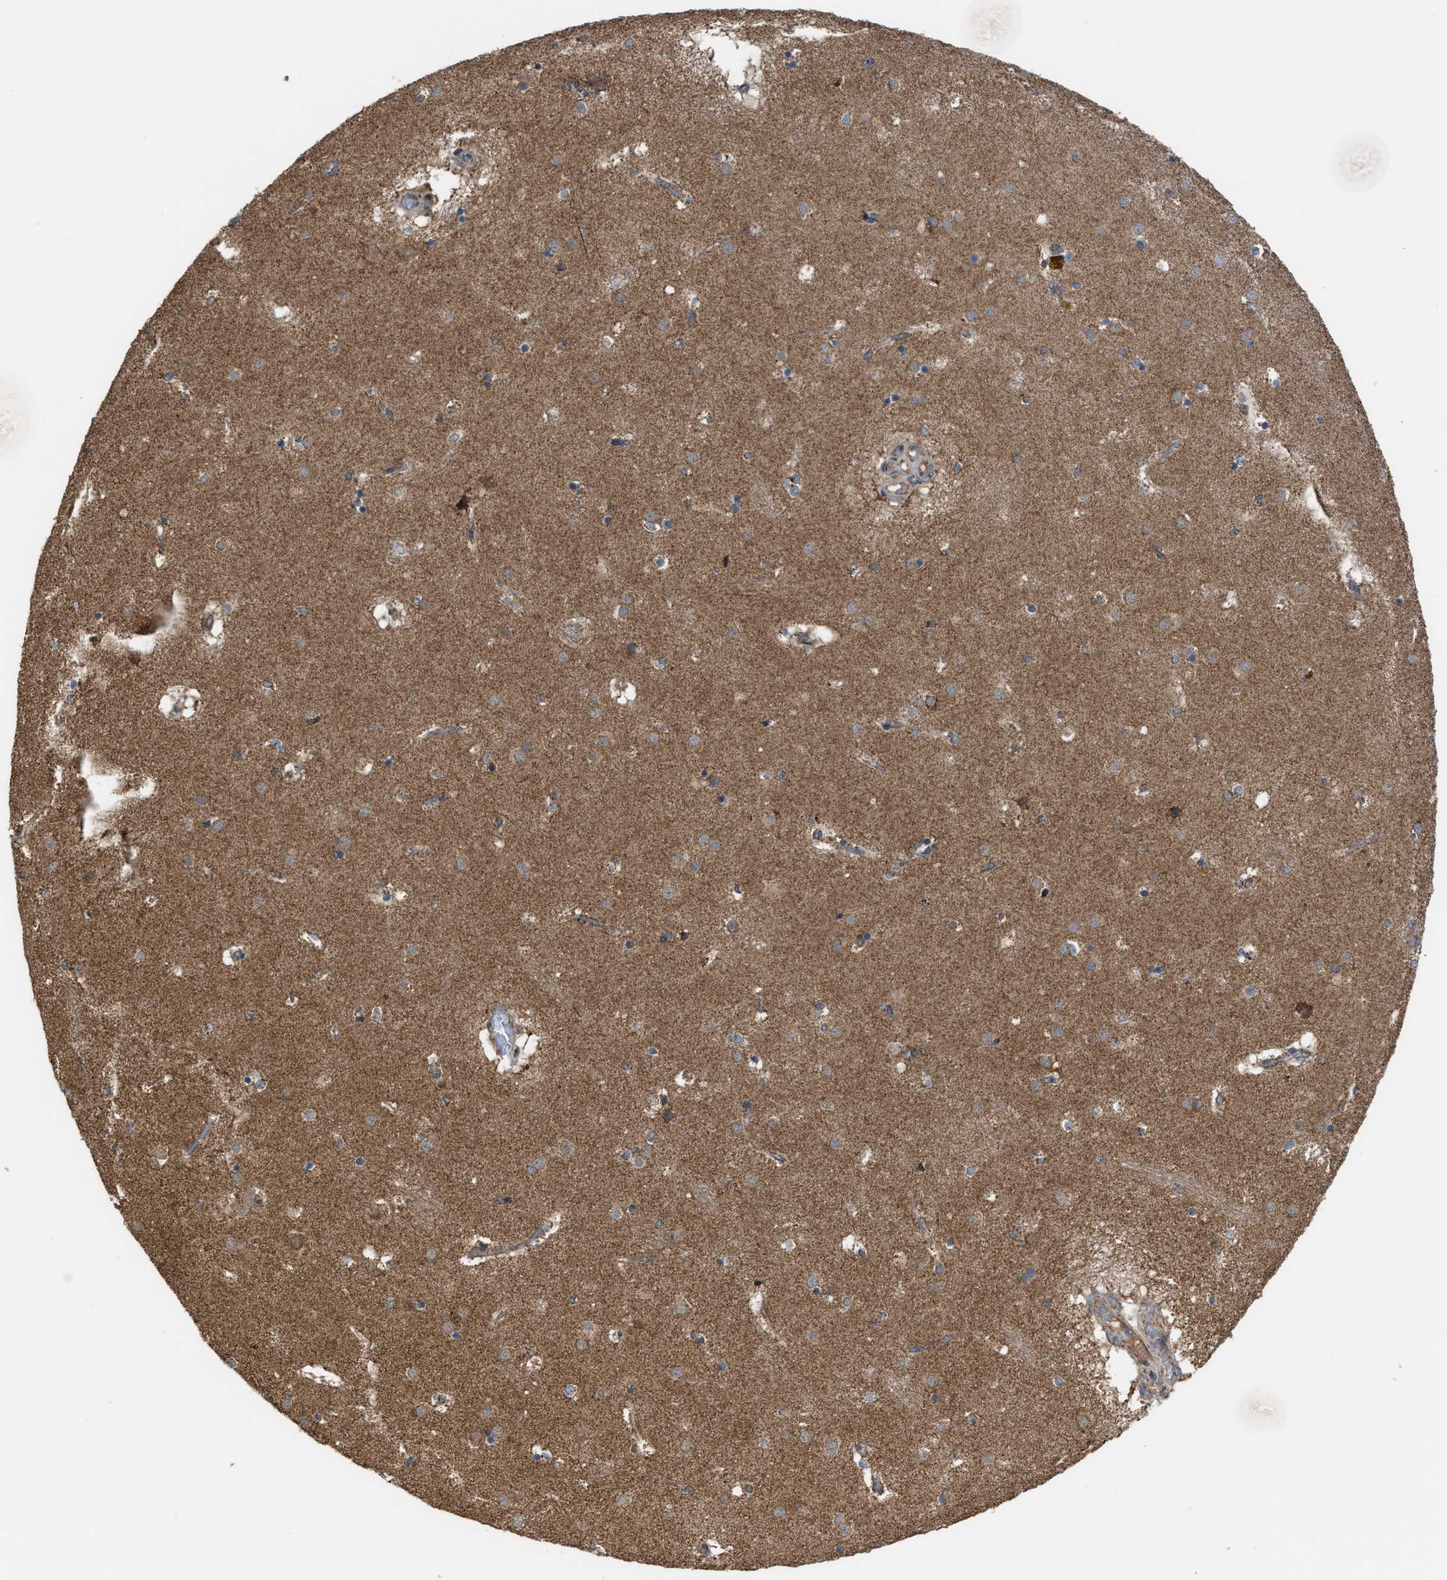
{"staining": {"intensity": "moderate", "quantity": ">75%", "location": "cytoplasmic/membranous"}, "tissue": "caudate", "cell_type": "Glial cells", "image_type": "normal", "snomed": [{"axis": "morphology", "description": "Normal tissue, NOS"}, {"axis": "topography", "description": "Lateral ventricle wall"}], "caption": "Immunohistochemistry (IHC) photomicrograph of unremarkable caudate: caudate stained using immunohistochemistry (IHC) displays medium levels of moderate protein expression localized specifically in the cytoplasmic/membranous of glial cells, appearing as a cytoplasmic/membranous brown color.", "gene": "SGSM2", "patient": {"sex": "male", "age": 70}}